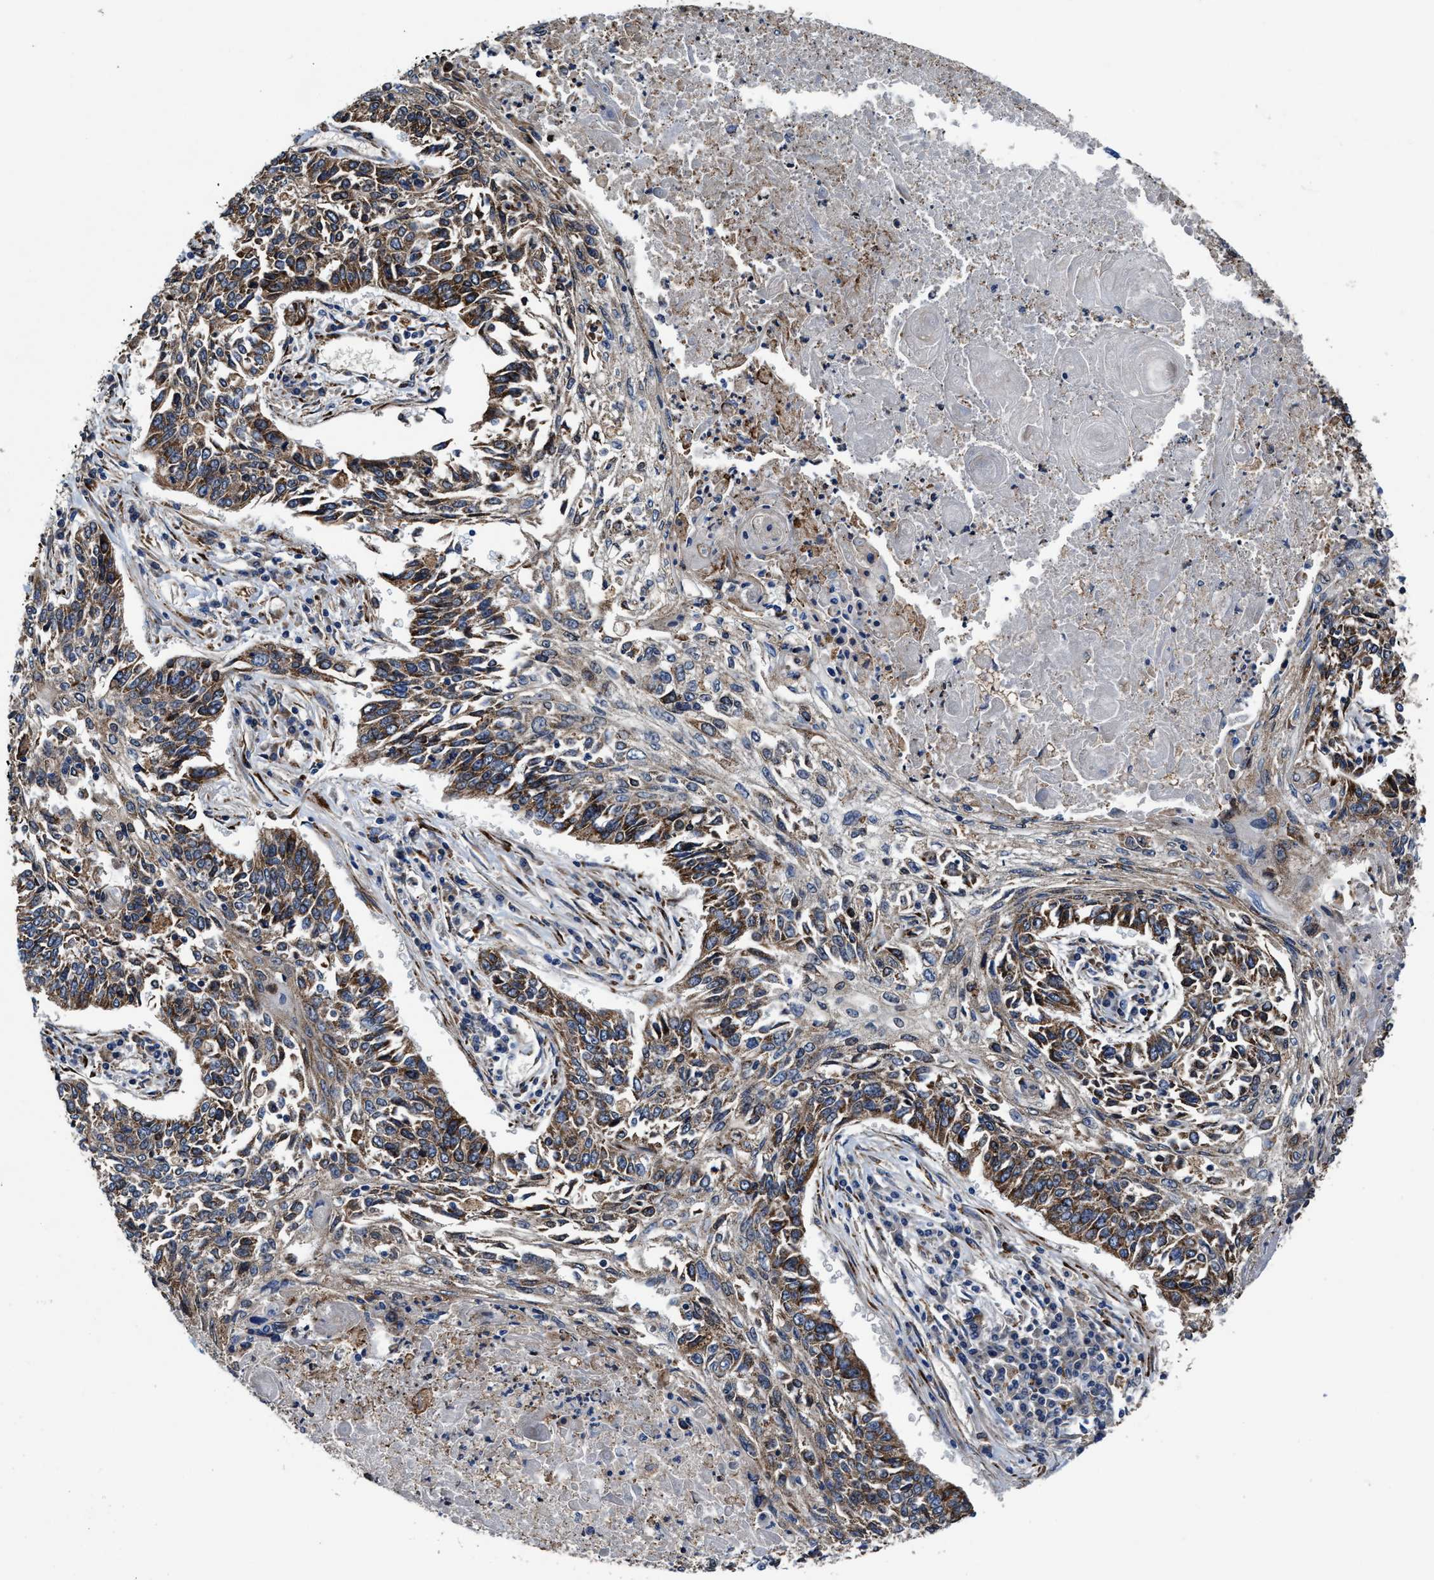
{"staining": {"intensity": "moderate", "quantity": ">75%", "location": "cytoplasmic/membranous"}, "tissue": "lung cancer", "cell_type": "Tumor cells", "image_type": "cancer", "snomed": [{"axis": "morphology", "description": "Normal tissue, NOS"}, {"axis": "morphology", "description": "Squamous cell carcinoma, NOS"}, {"axis": "topography", "description": "Cartilage tissue"}, {"axis": "topography", "description": "Bronchus"}, {"axis": "topography", "description": "Lung"}], "caption": "Human lung cancer (squamous cell carcinoma) stained with a protein marker displays moderate staining in tumor cells.", "gene": "SLC12A2", "patient": {"sex": "female", "age": 49}}